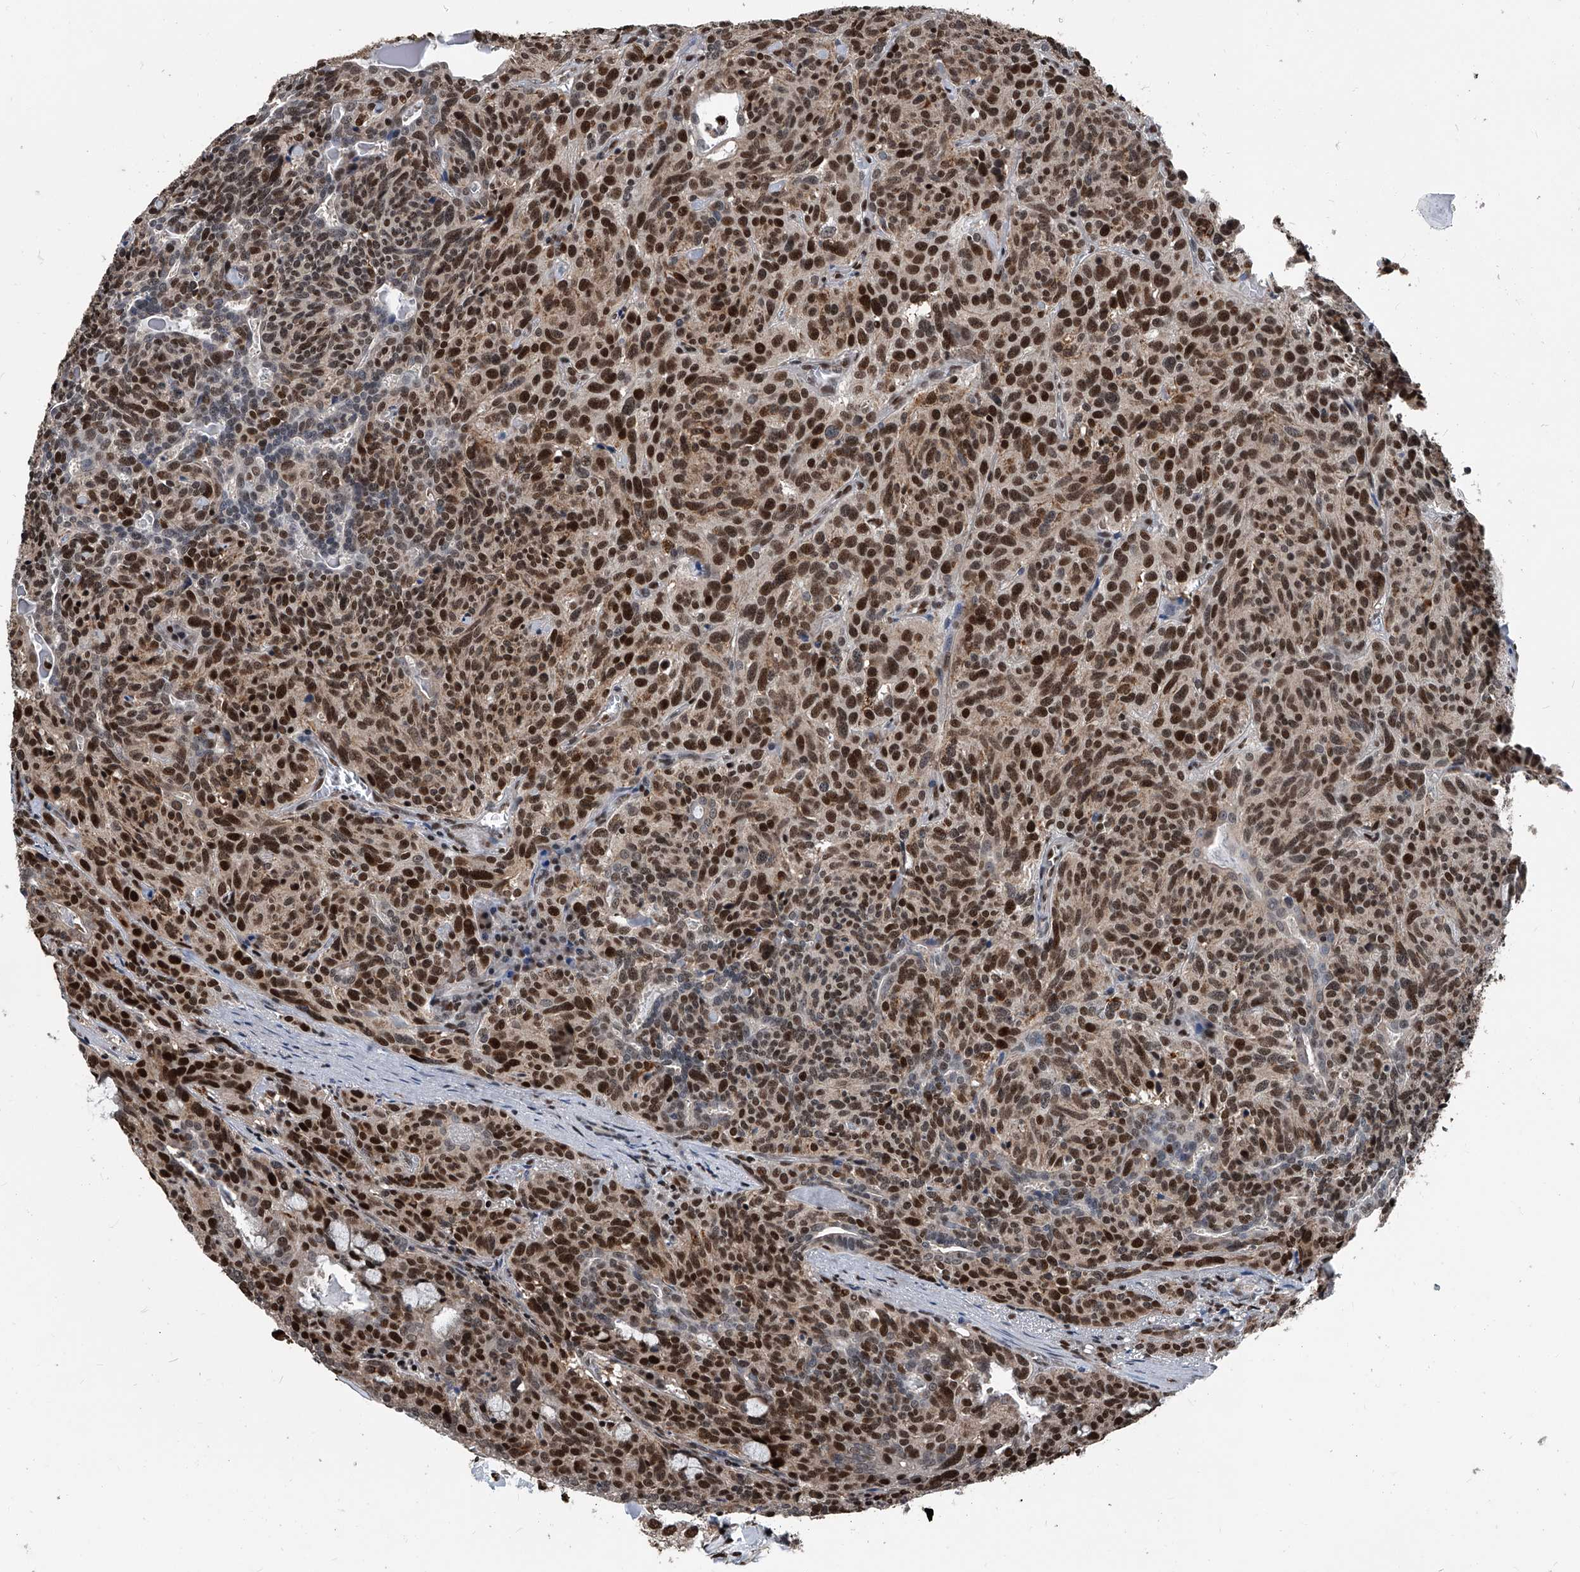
{"staining": {"intensity": "strong", "quantity": ">75%", "location": "nuclear"}, "tissue": "carcinoid", "cell_type": "Tumor cells", "image_type": "cancer", "snomed": [{"axis": "morphology", "description": "Carcinoid, malignant, NOS"}, {"axis": "topography", "description": "Lung"}], "caption": "The image reveals a brown stain indicating the presence of a protein in the nuclear of tumor cells in malignant carcinoid.", "gene": "FKBP5", "patient": {"sex": "female", "age": 46}}